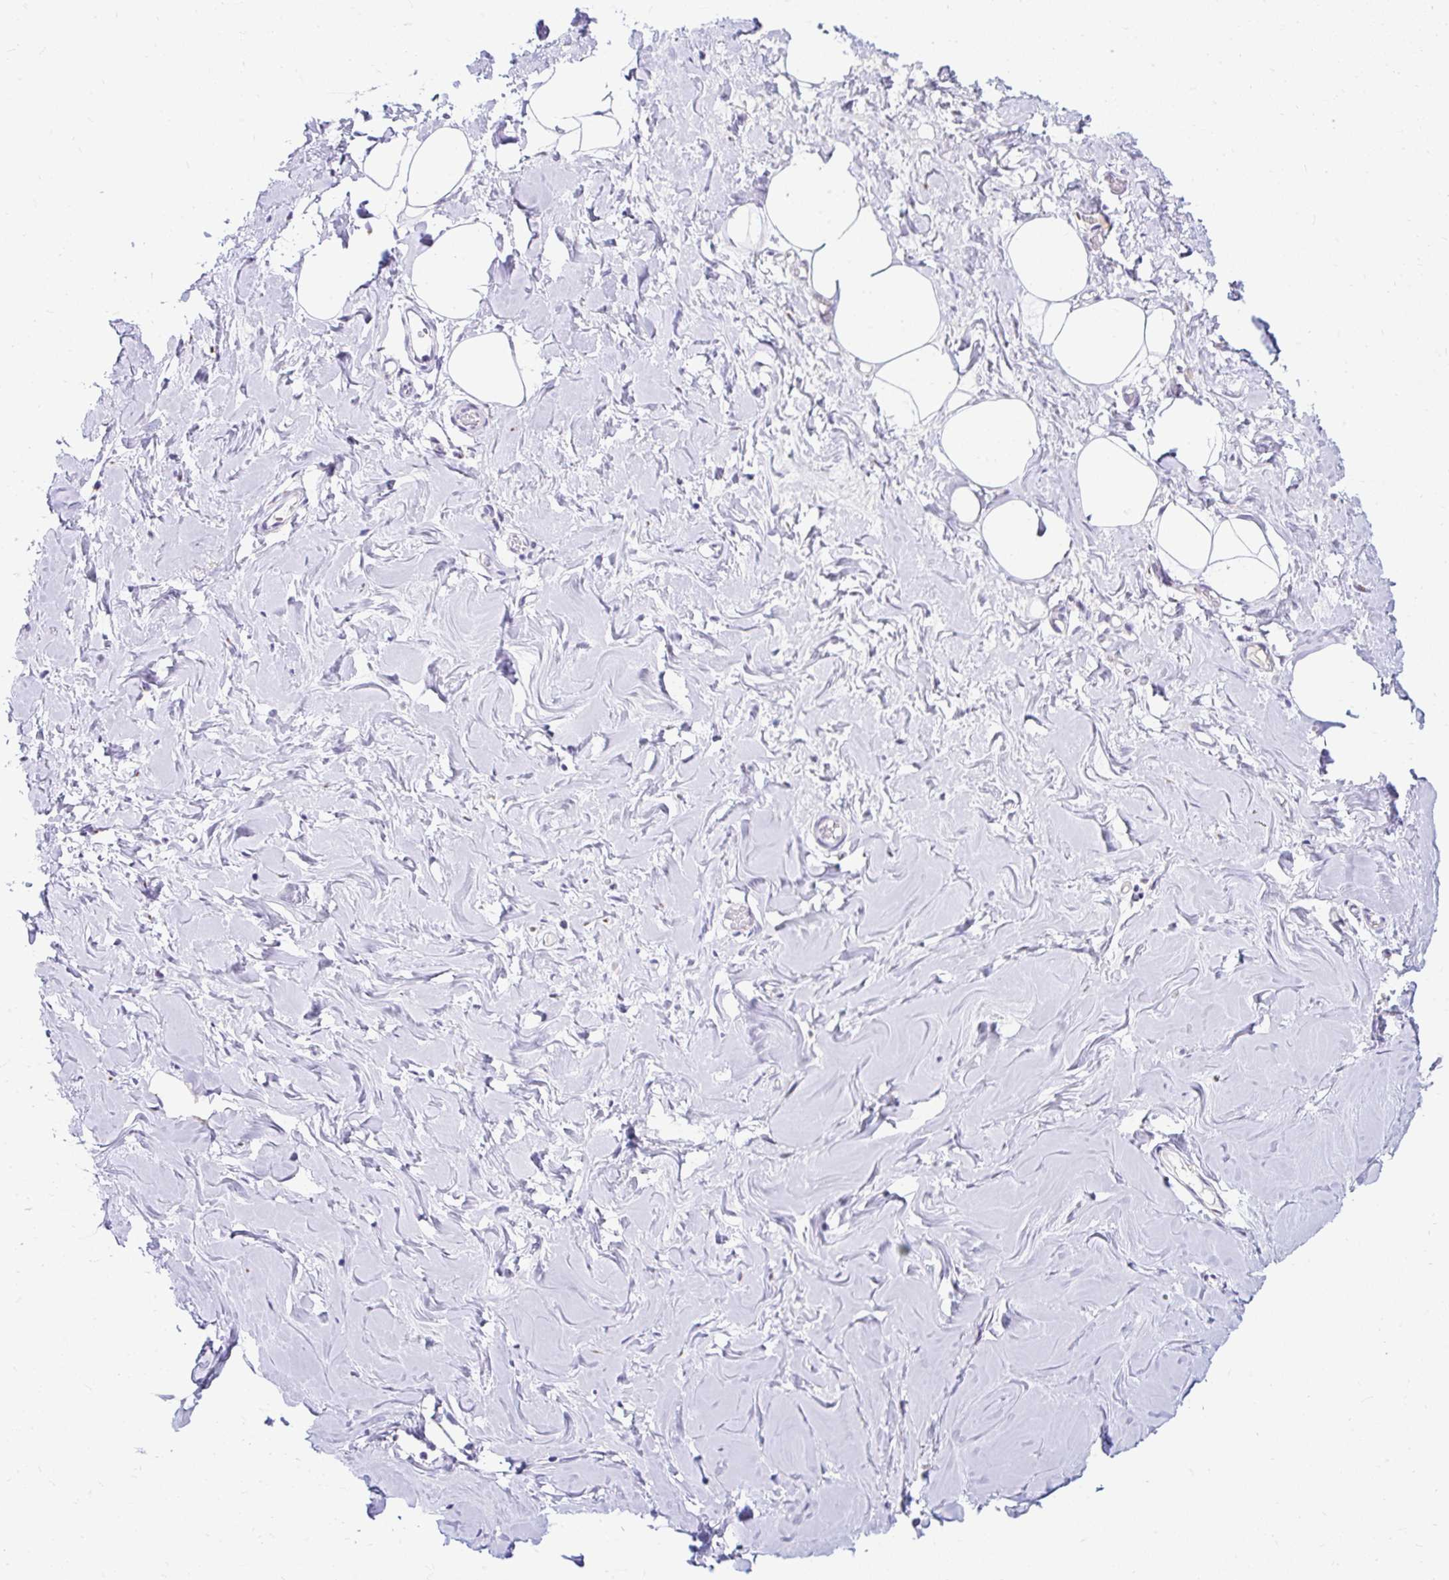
{"staining": {"intensity": "negative", "quantity": "none", "location": "none"}, "tissue": "breast", "cell_type": "Adipocytes", "image_type": "normal", "snomed": [{"axis": "morphology", "description": "Normal tissue, NOS"}, {"axis": "topography", "description": "Breast"}], "caption": "An immunohistochemistry (IHC) image of benign breast is shown. There is no staining in adipocytes of breast.", "gene": "GOLGA8A", "patient": {"sex": "female", "age": 27}}